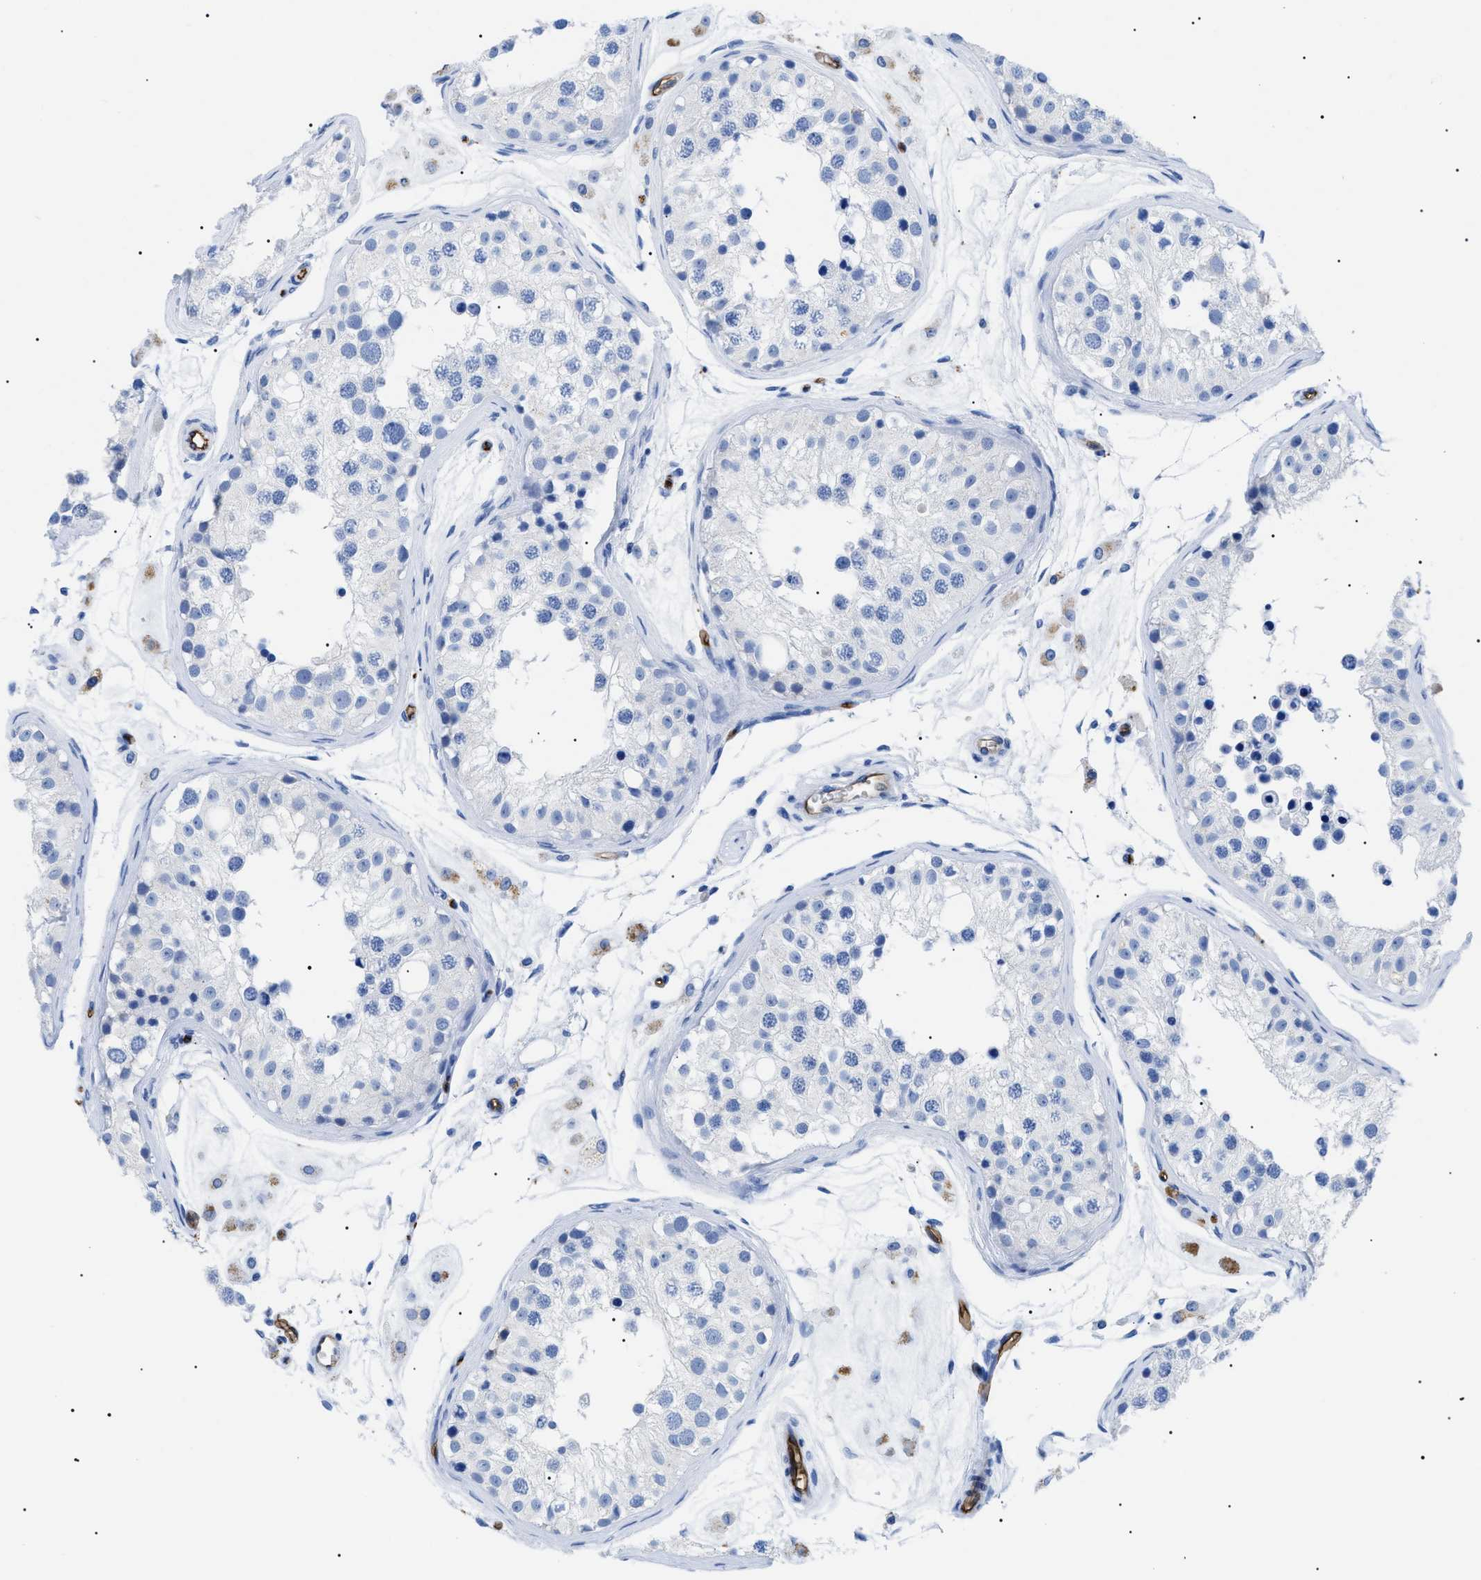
{"staining": {"intensity": "negative", "quantity": "none", "location": "none"}, "tissue": "testis", "cell_type": "Cells in seminiferous ducts", "image_type": "normal", "snomed": [{"axis": "morphology", "description": "Normal tissue, NOS"}, {"axis": "morphology", "description": "Adenocarcinoma, metastatic, NOS"}, {"axis": "topography", "description": "Testis"}], "caption": "DAB (3,3'-diaminobenzidine) immunohistochemical staining of normal testis reveals no significant positivity in cells in seminiferous ducts.", "gene": "PODXL", "patient": {"sex": "male", "age": 26}}